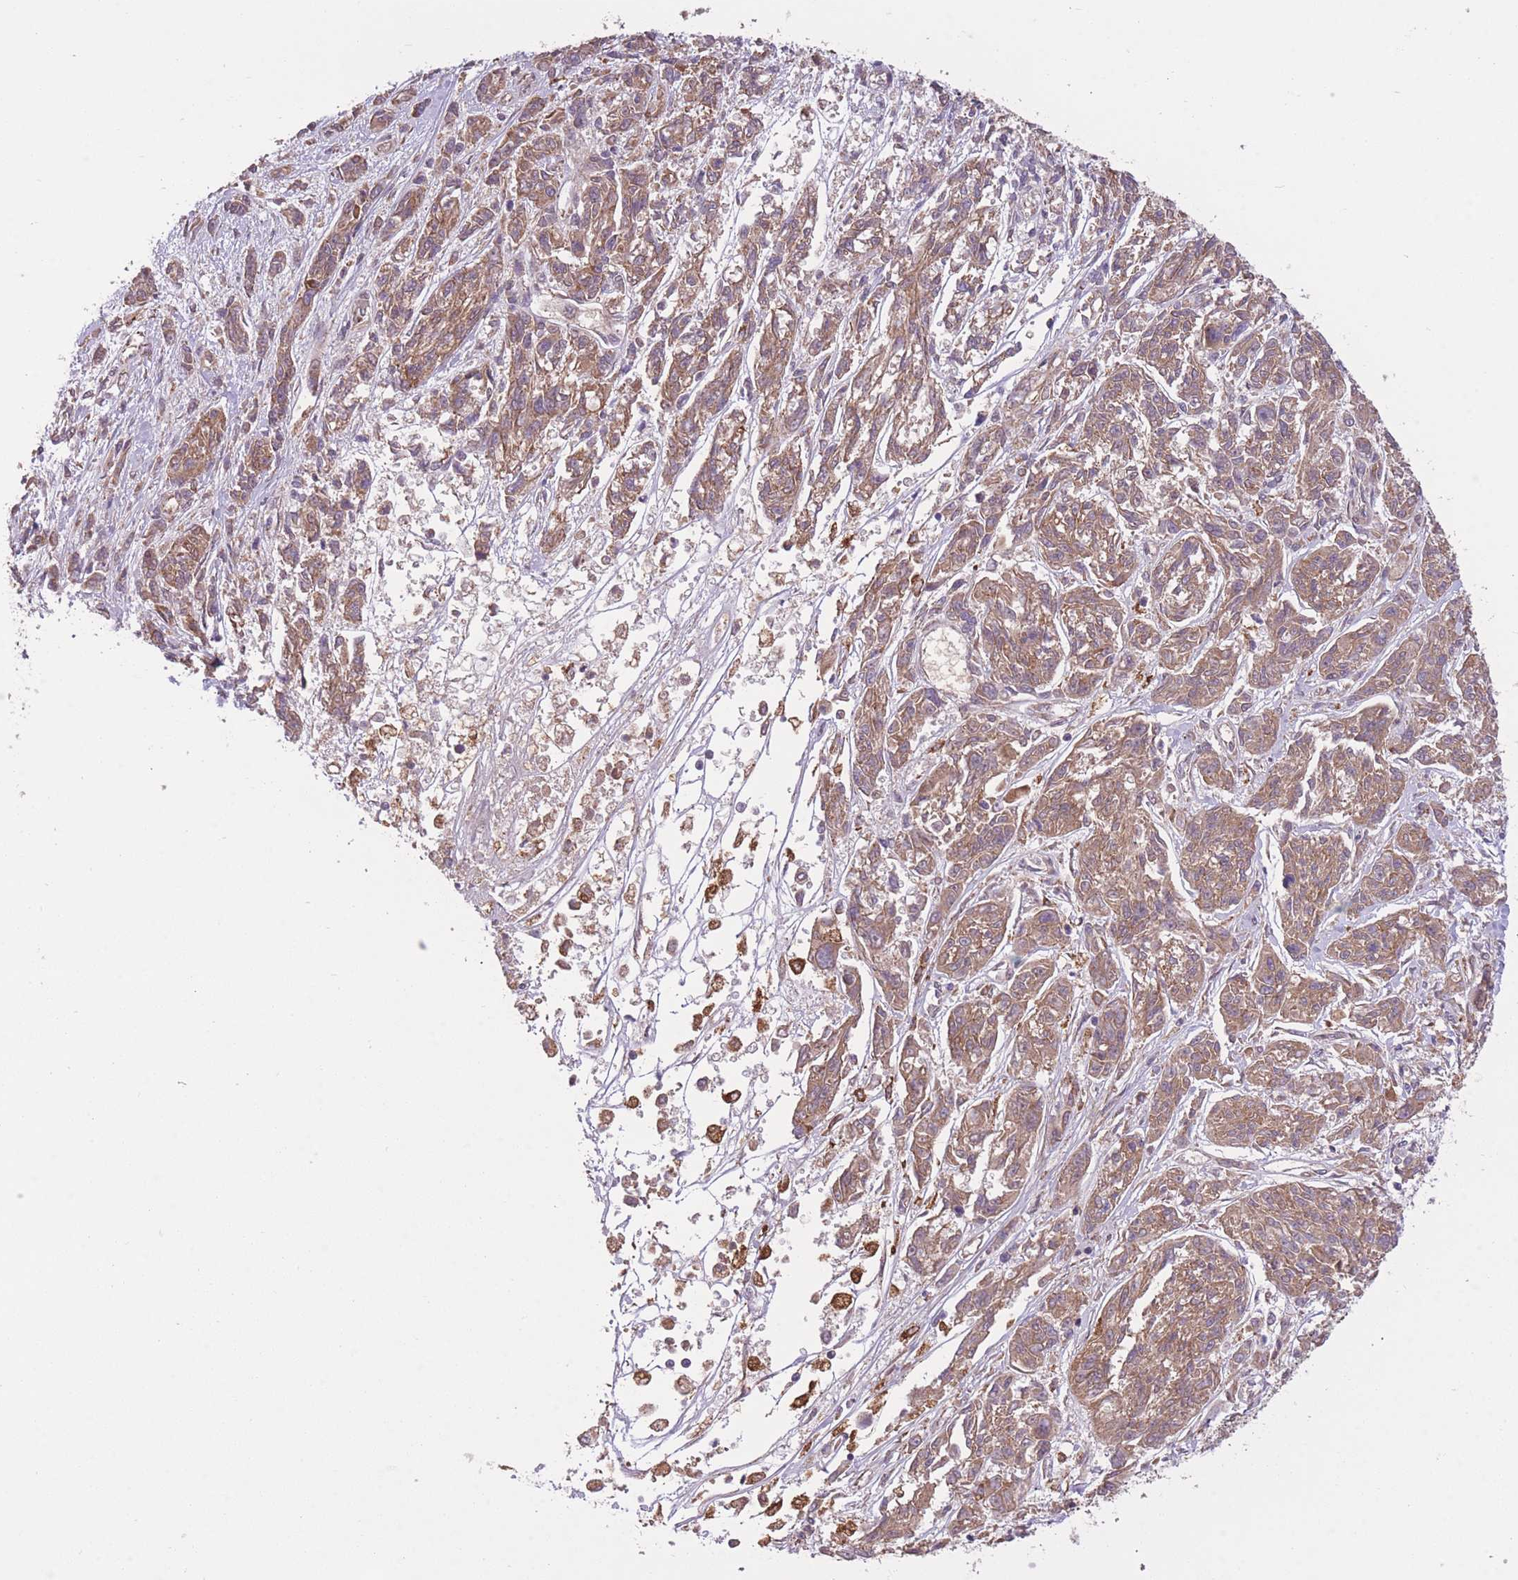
{"staining": {"intensity": "moderate", "quantity": ">75%", "location": "cytoplasmic/membranous"}, "tissue": "melanoma", "cell_type": "Tumor cells", "image_type": "cancer", "snomed": [{"axis": "morphology", "description": "Malignant melanoma, NOS"}, {"axis": "topography", "description": "Skin"}], "caption": "Brown immunohistochemical staining in melanoma displays moderate cytoplasmic/membranous staining in about >75% of tumor cells.", "gene": "POLR3F", "patient": {"sex": "male", "age": 53}}